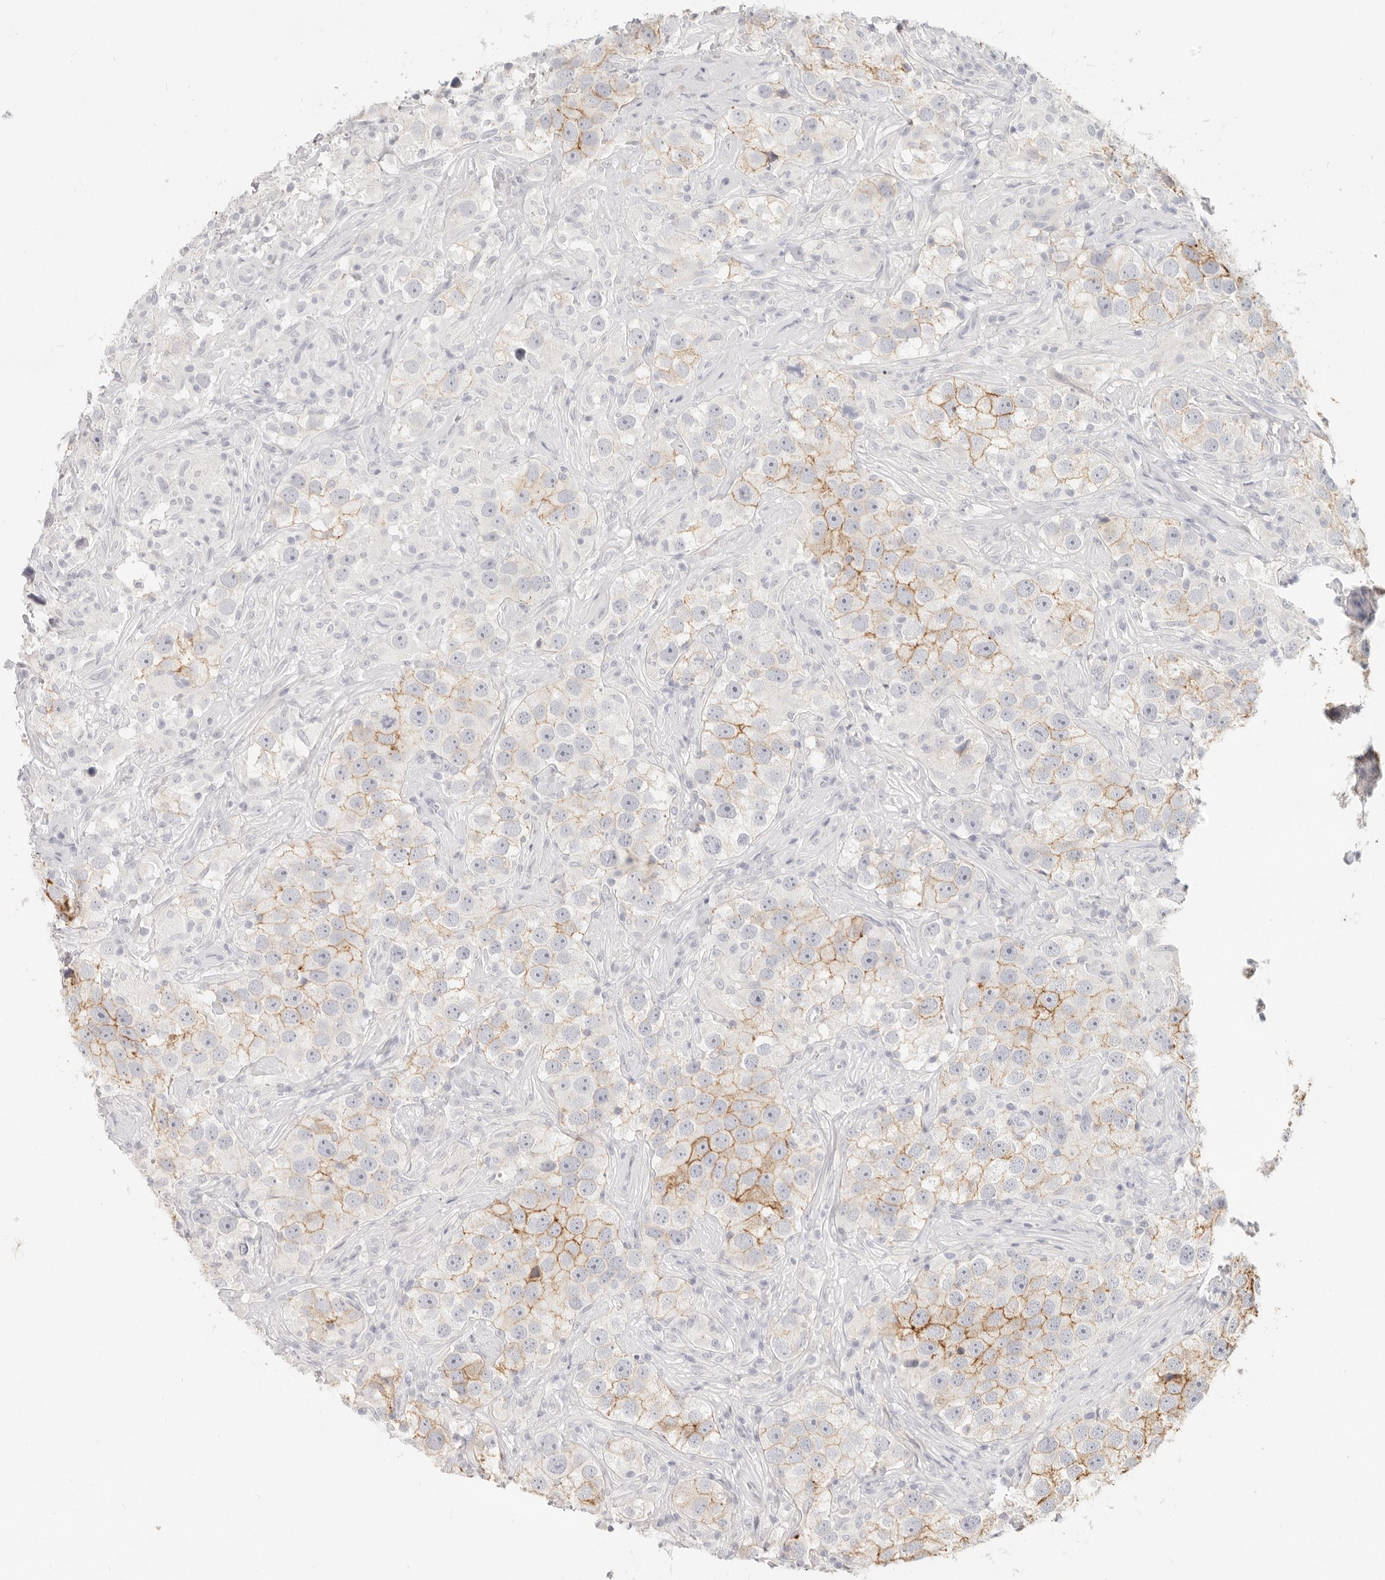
{"staining": {"intensity": "moderate", "quantity": "<25%", "location": "cytoplasmic/membranous"}, "tissue": "testis cancer", "cell_type": "Tumor cells", "image_type": "cancer", "snomed": [{"axis": "morphology", "description": "Seminoma, NOS"}, {"axis": "topography", "description": "Testis"}], "caption": "Tumor cells demonstrate low levels of moderate cytoplasmic/membranous expression in approximately <25% of cells in human testis seminoma.", "gene": "EPCAM", "patient": {"sex": "male", "age": 49}}